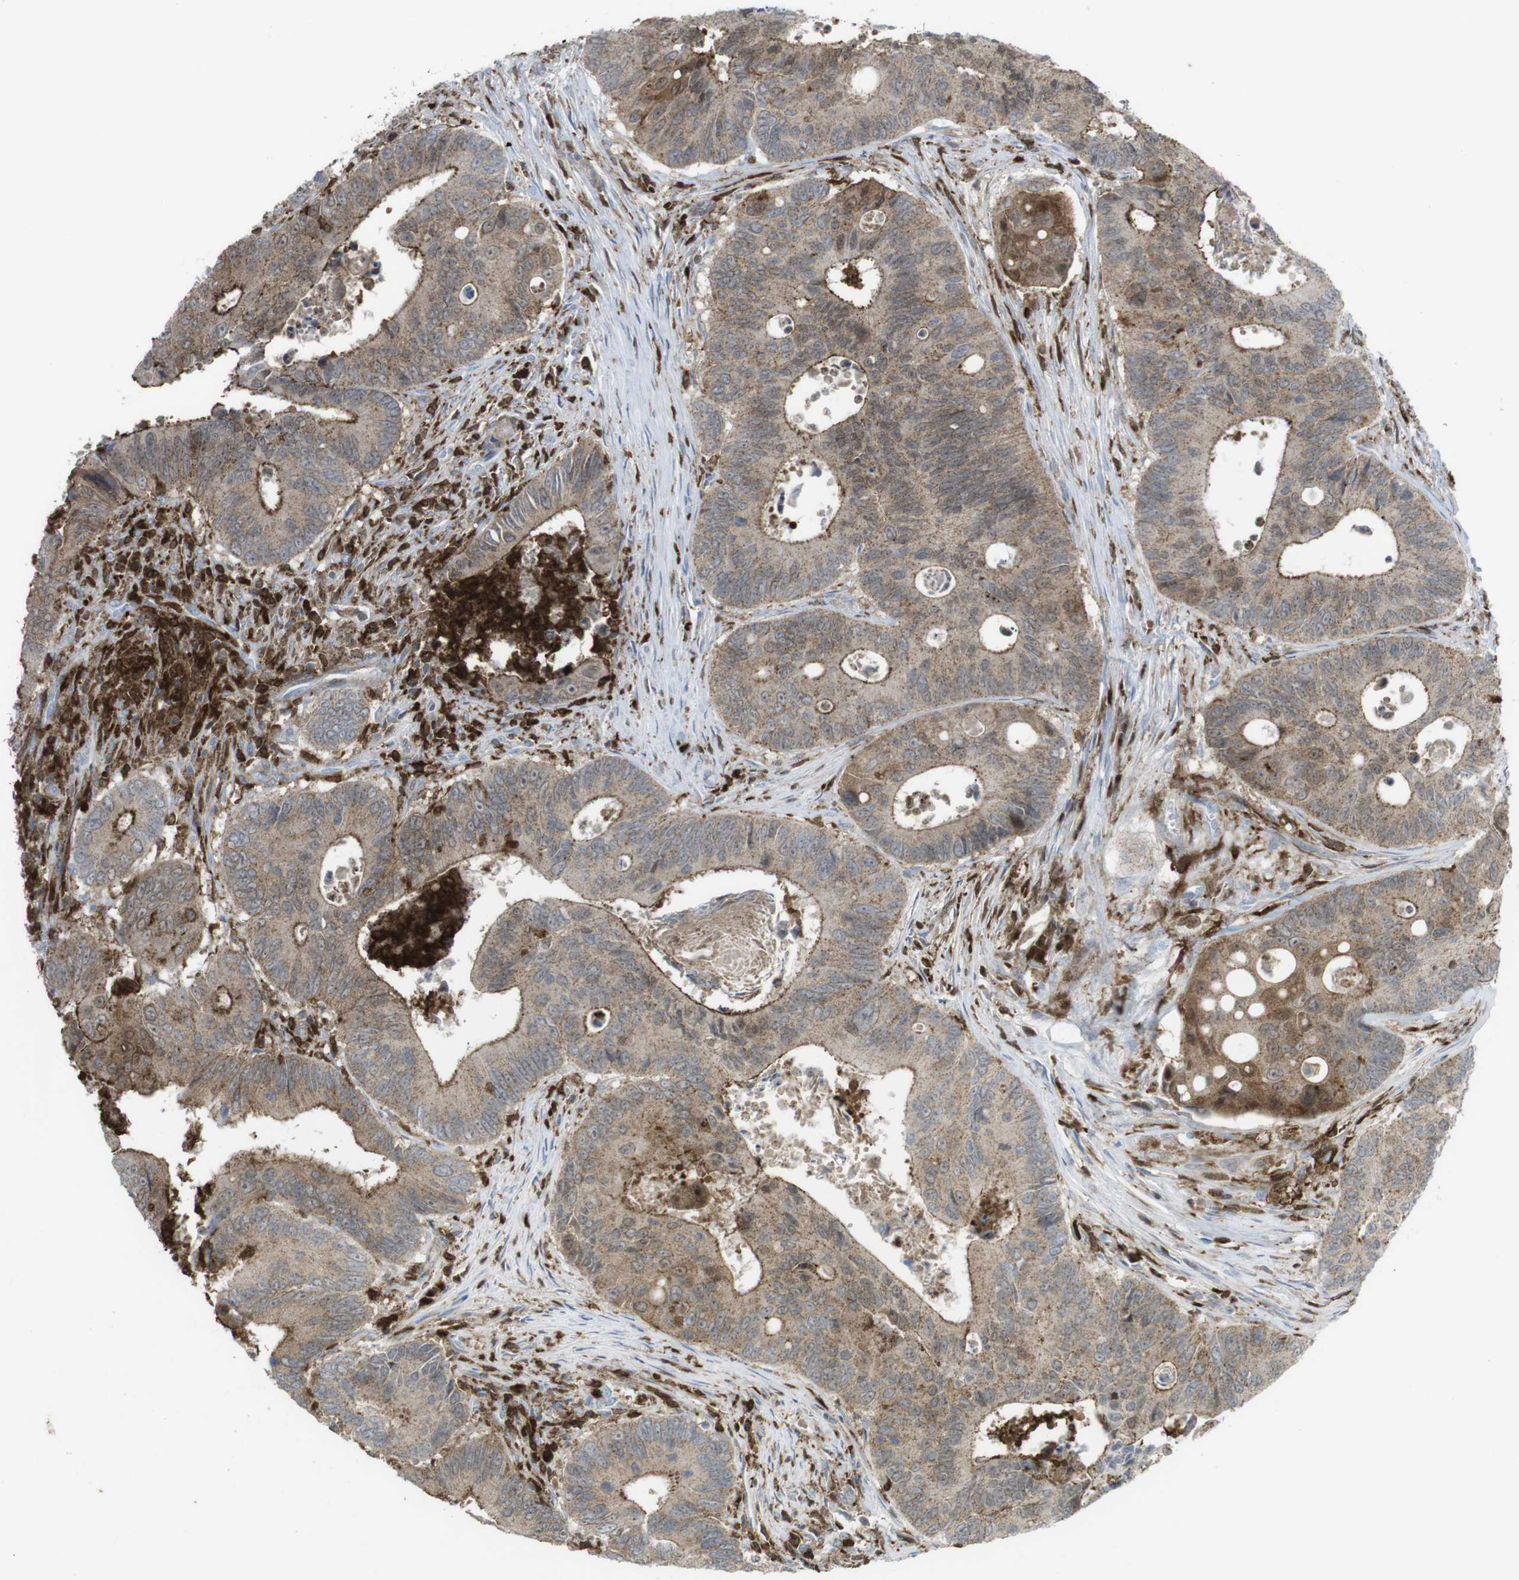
{"staining": {"intensity": "moderate", "quantity": ">75%", "location": "cytoplasmic/membranous"}, "tissue": "colorectal cancer", "cell_type": "Tumor cells", "image_type": "cancer", "snomed": [{"axis": "morphology", "description": "Inflammation, NOS"}, {"axis": "morphology", "description": "Adenocarcinoma, NOS"}, {"axis": "topography", "description": "Colon"}], "caption": "Adenocarcinoma (colorectal) was stained to show a protein in brown. There is medium levels of moderate cytoplasmic/membranous staining in about >75% of tumor cells.", "gene": "PRKCD", "patient": {"sex": "male", "age": 72}}